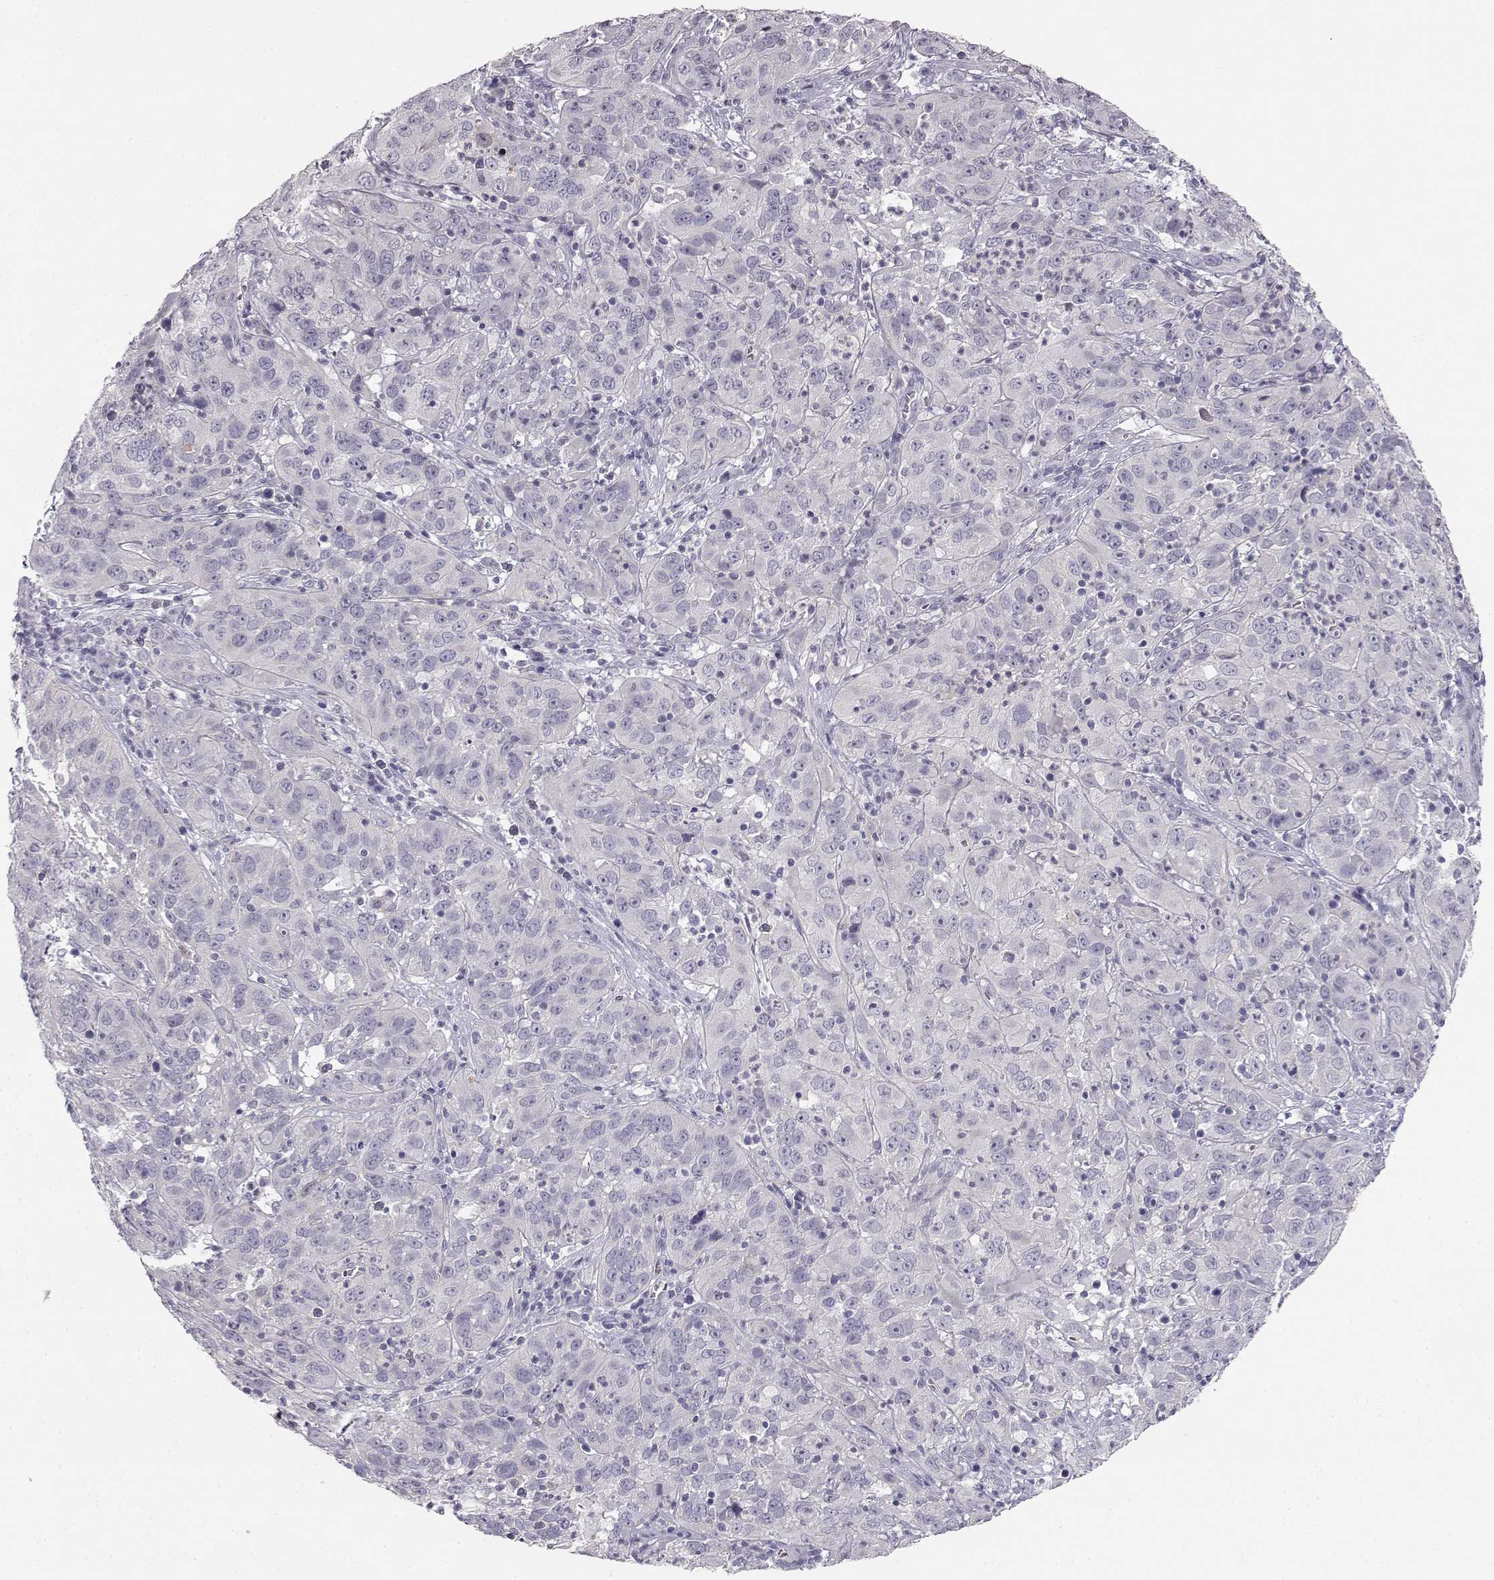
{"staining": {"intensity": "negative", "quantity": "none", "location": "none"}, "tissue": "cervical cancer", "cell_type": "Tumor cells", "image_type": "cancer", "snomed": [{"axis": "morphology", "description": "Squamous cell carcinoma, NOS"}, {"axis": "topography", "description": "Cervix"}], "caption": "Histopathology image shows no significant protein expression in tumor cells of cervical cancer.", "gene": "MYCBPAP", "patient": {"sex": "female", "age": 32}}